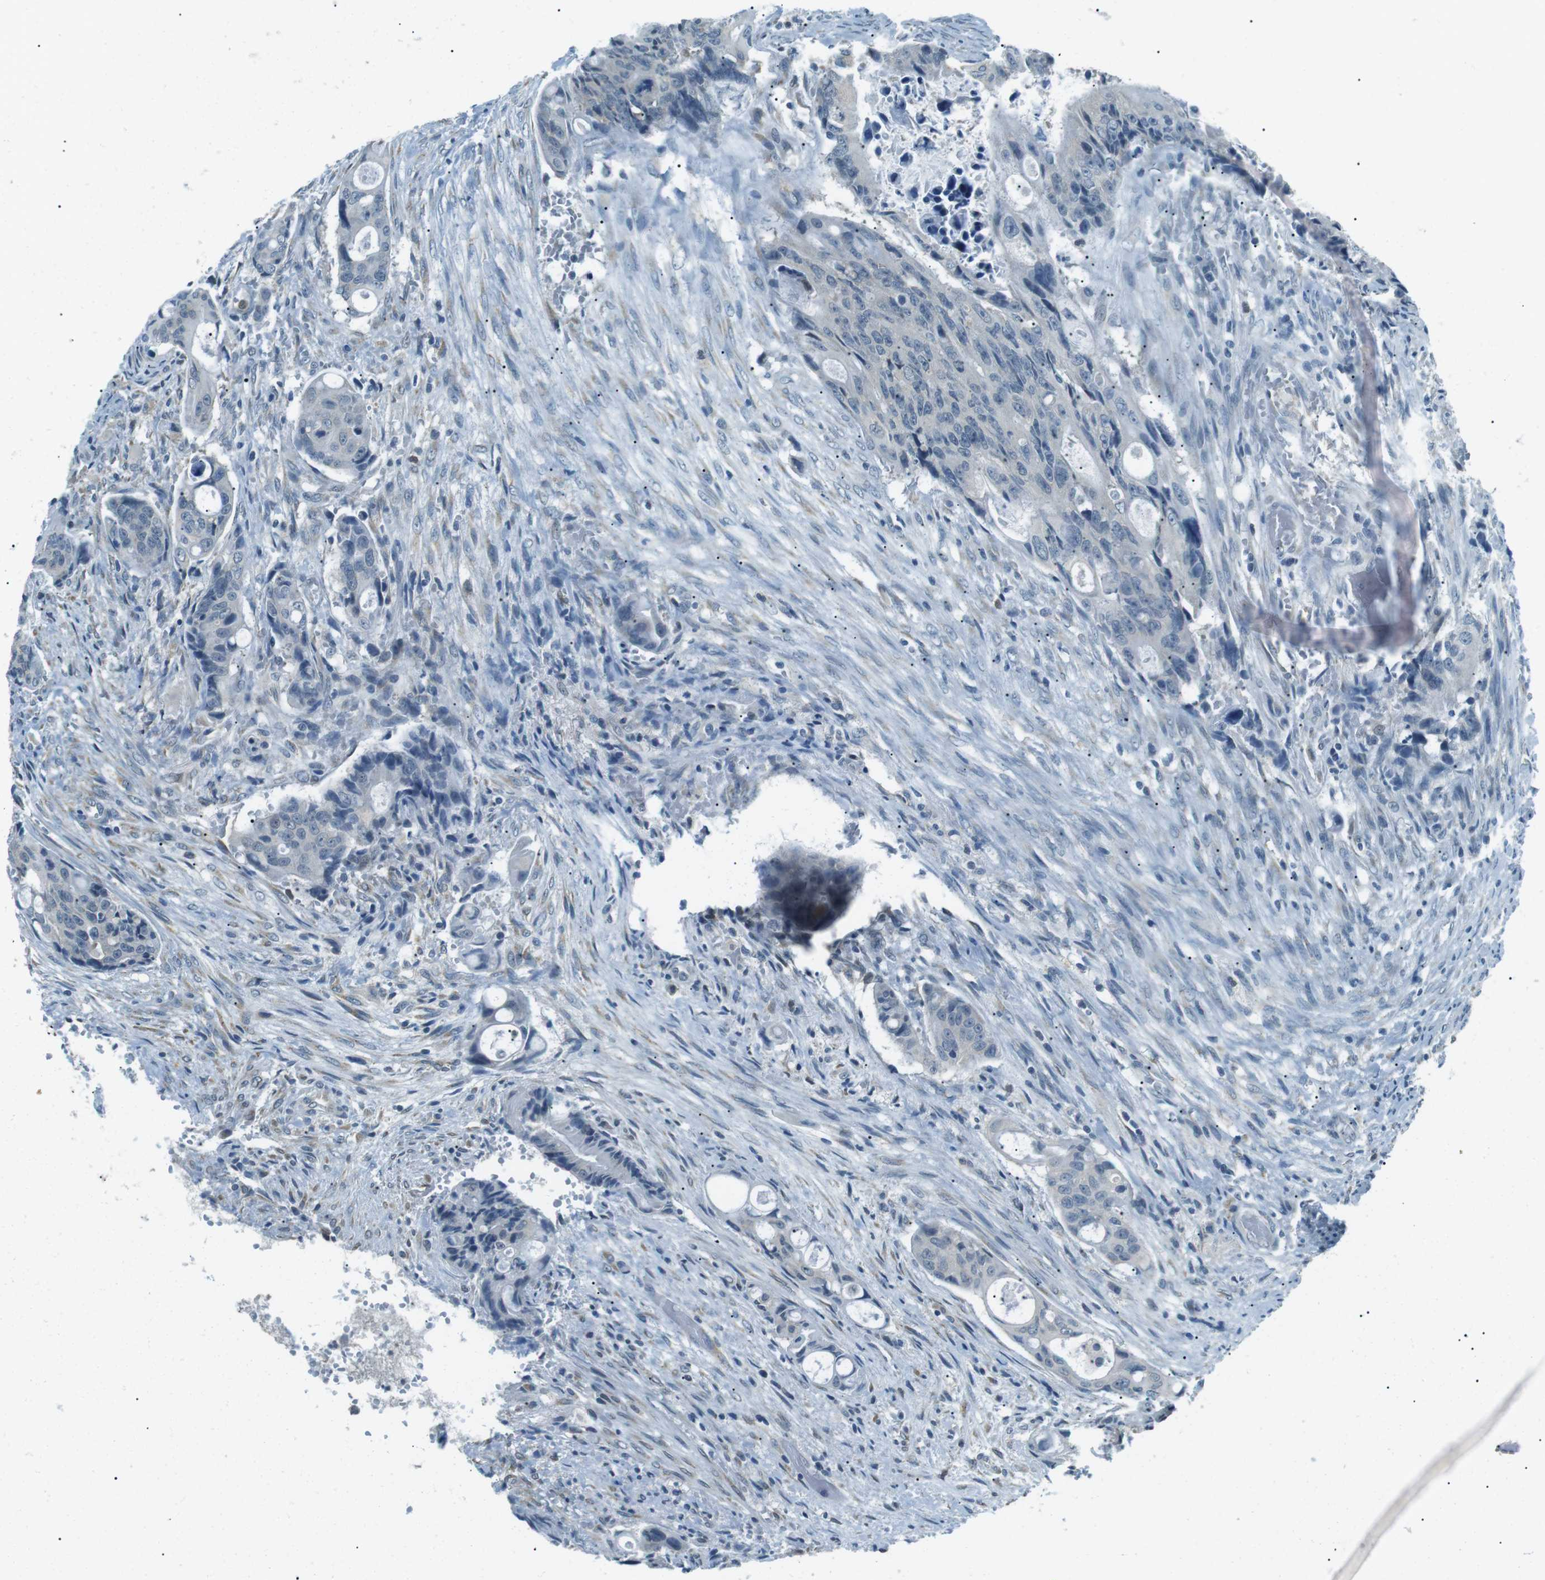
{"staining": {"intensity": "negative", "quantity": "none", "location": "none"}, "tissue": "colorectal cancer", "cell_type": "Tumor cells", "image_type": "cancer", "snomed": [{"axis": "morphology", "description": "Adenocarcinoma, NOS"}, {"axis": "topography", "description": "Colon"}], "caption": "Colorectal adenocarcinoma was stained to show a protein in brown. There is no significant staining in tumor cells. (Brightfield microscopy of DAB immunohistochemistry (IHC) at high magnification).", "gene": "SERPINB2", "patient": {"sex": "female", "age": 57}}